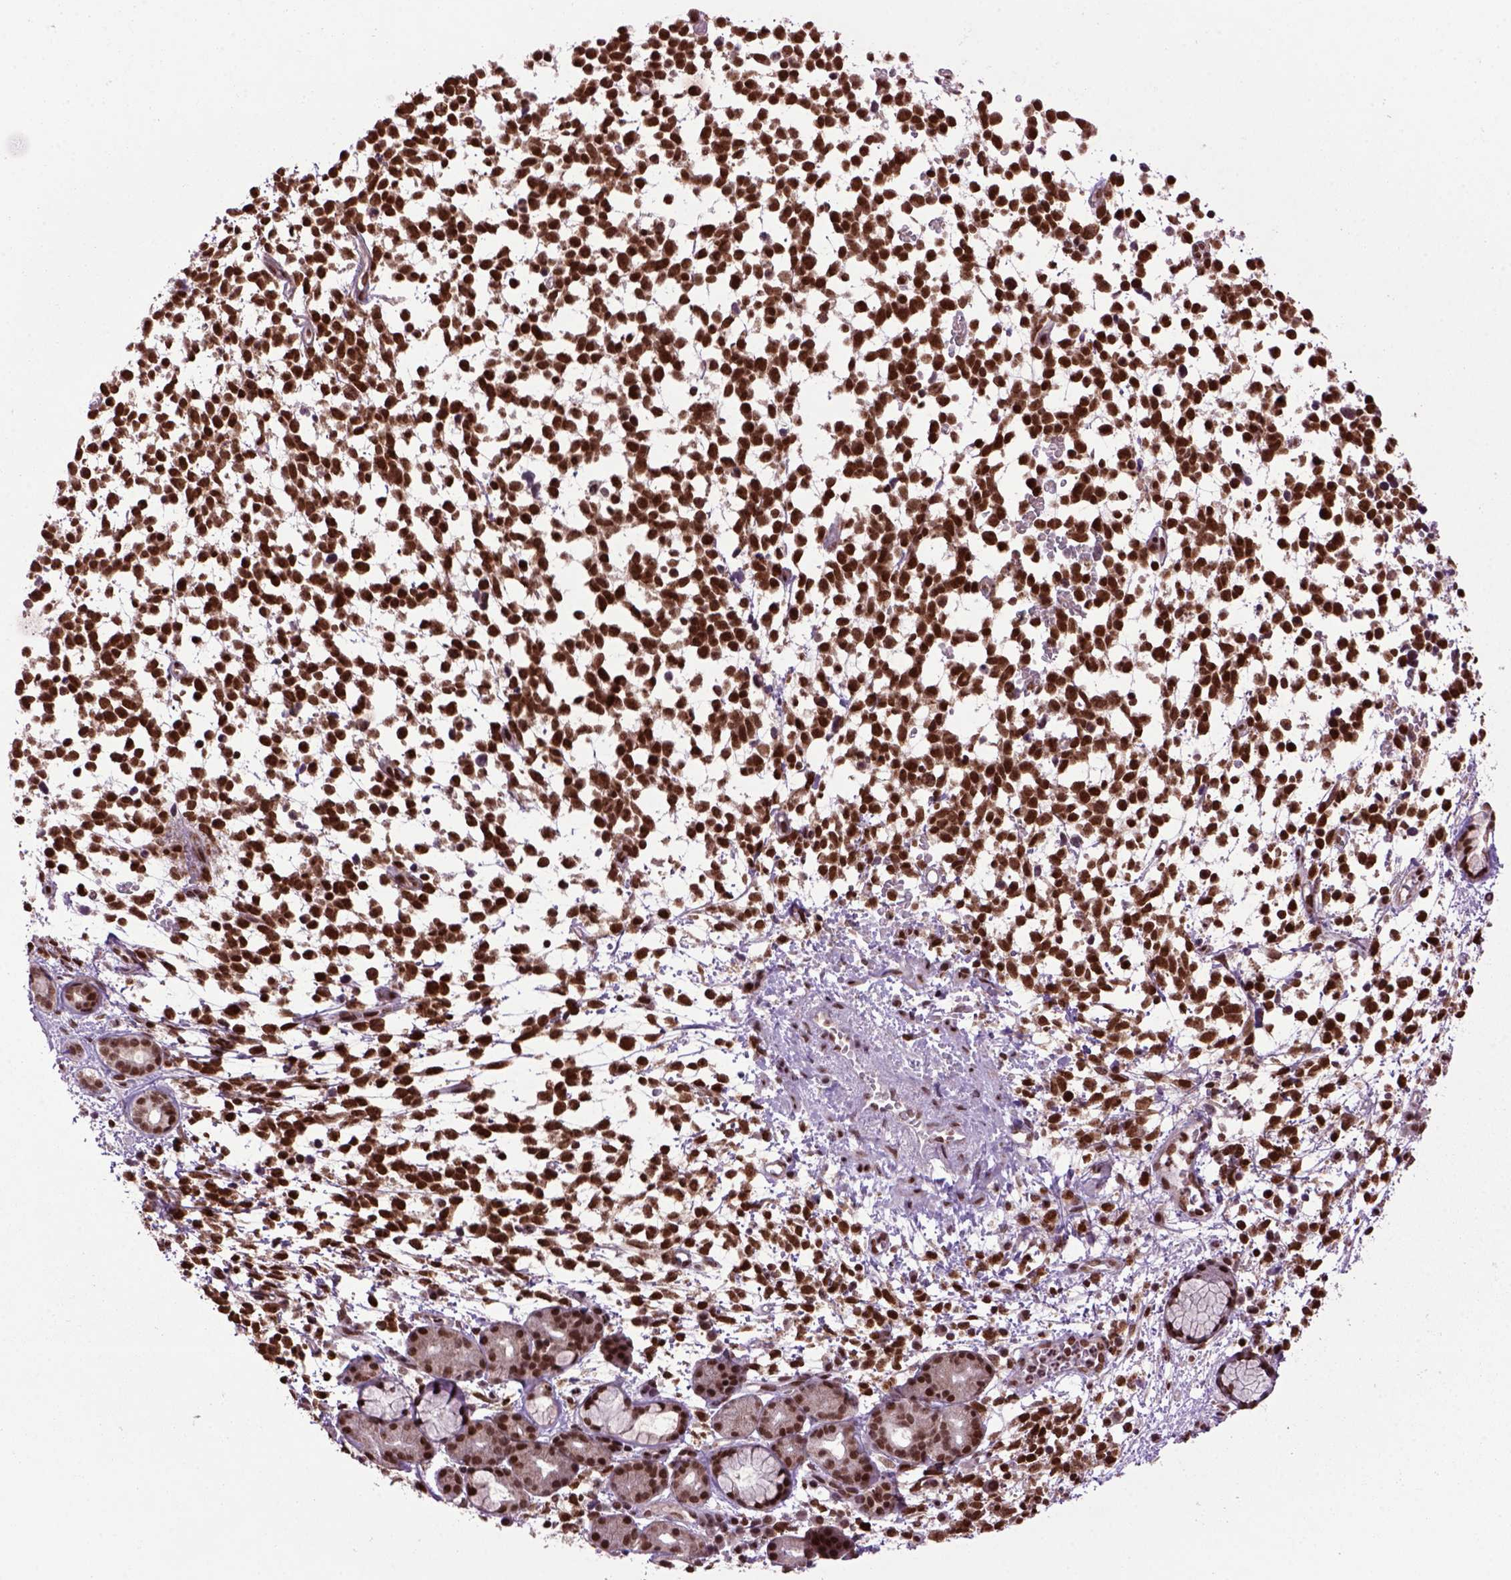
{"staining": {"intensity": "strong", "quantity": ">75%", "location": "cytoplasmic/membranous,nuclear"}, "tissue": "melanoma", "cell_type": "Tumor cells", "image_type": "cancer", "snomed": [{"axis": "morphology", "description": "Malignant melanoma, NOS"}, {"axis": "topography", "description": "Skin"}], "caption": "Malignant melanoma tissue shows strong cytoplasmic/membranous and nuclear expression in about >75% of tumor cells, visualized by immunohistochemistry.", "gene": "CELF1", "patient": {"sex": "female", "age": 70}}